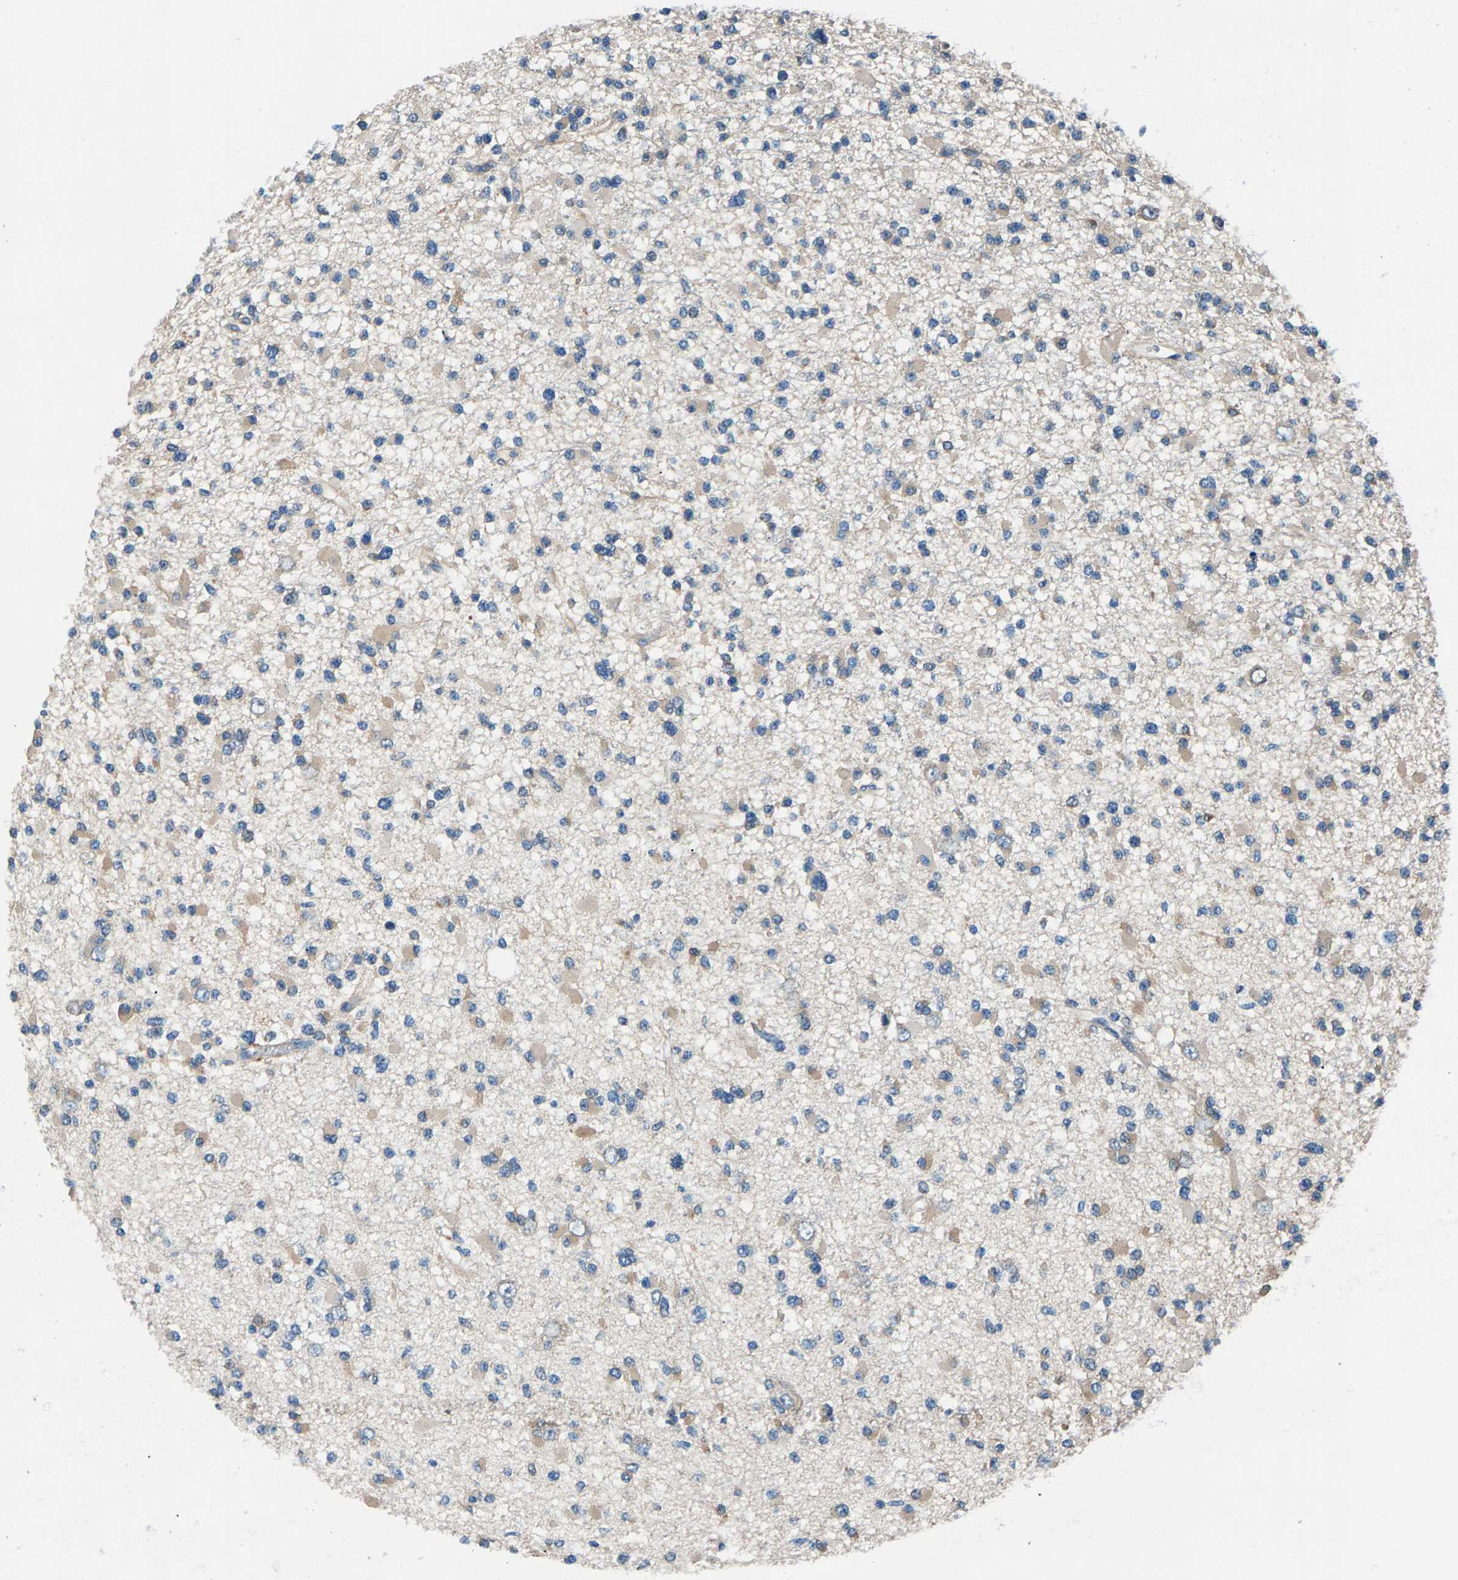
{"staining": {"intensity": "negative", "quantity": "none", "location": "none"}, "tissue": "glioma", "cell_type": "Tumor cells", "image_type": "cancer", "snomed": [{"axis": "morphology", "description": "Glioma, malignant, Low grade"}, {"axis": "topography", "description": "Brain"}], "caption": "A micrograph of malignant glioma (low-grade) stained for a protein demonstrates no brown staining in tumor cells.", "gene": "CDRT4", "patient": {"sex": "female", "age": 22}}